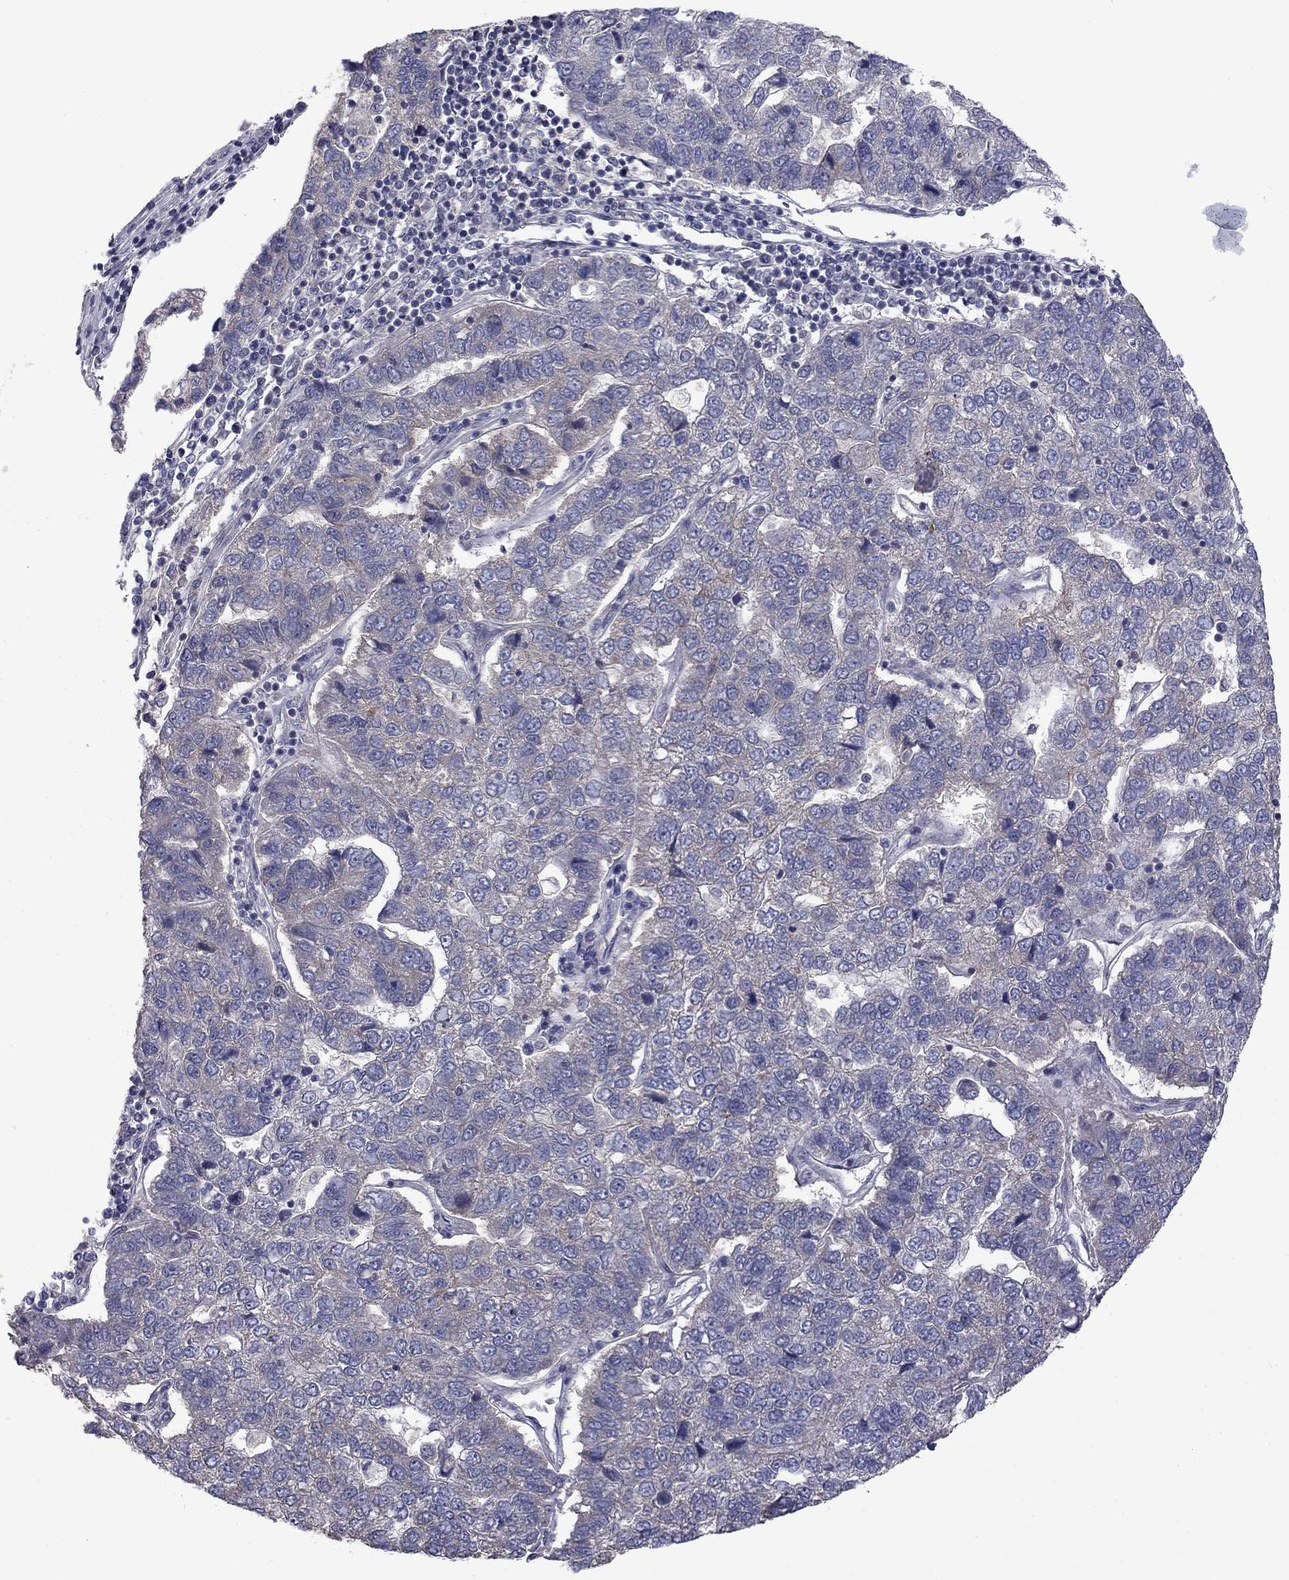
{"staining": {"intensity": "negative", "quantity": "none", "location": "none"}, "tissue": "pancreatic cancer", "cell_type": "Tumor cells", "image_type": "cancer", "snomed": [{"axis": "morphology", "description": "Adenocarcinoma, NOS"}, {"axis": "topography", "description": "Pancreas"}], "caption": "High magnification brightfield microscopy of pancreatic cancer (adenocarcinoma) stained with DAB (3,3'-diaminobenzidine) (brown) and counterstained with hematoxylin (blue): tumor cells show no significant positivity.", "gene": "SLC39A14", "patient": {"sex": "female", "age": 61}}